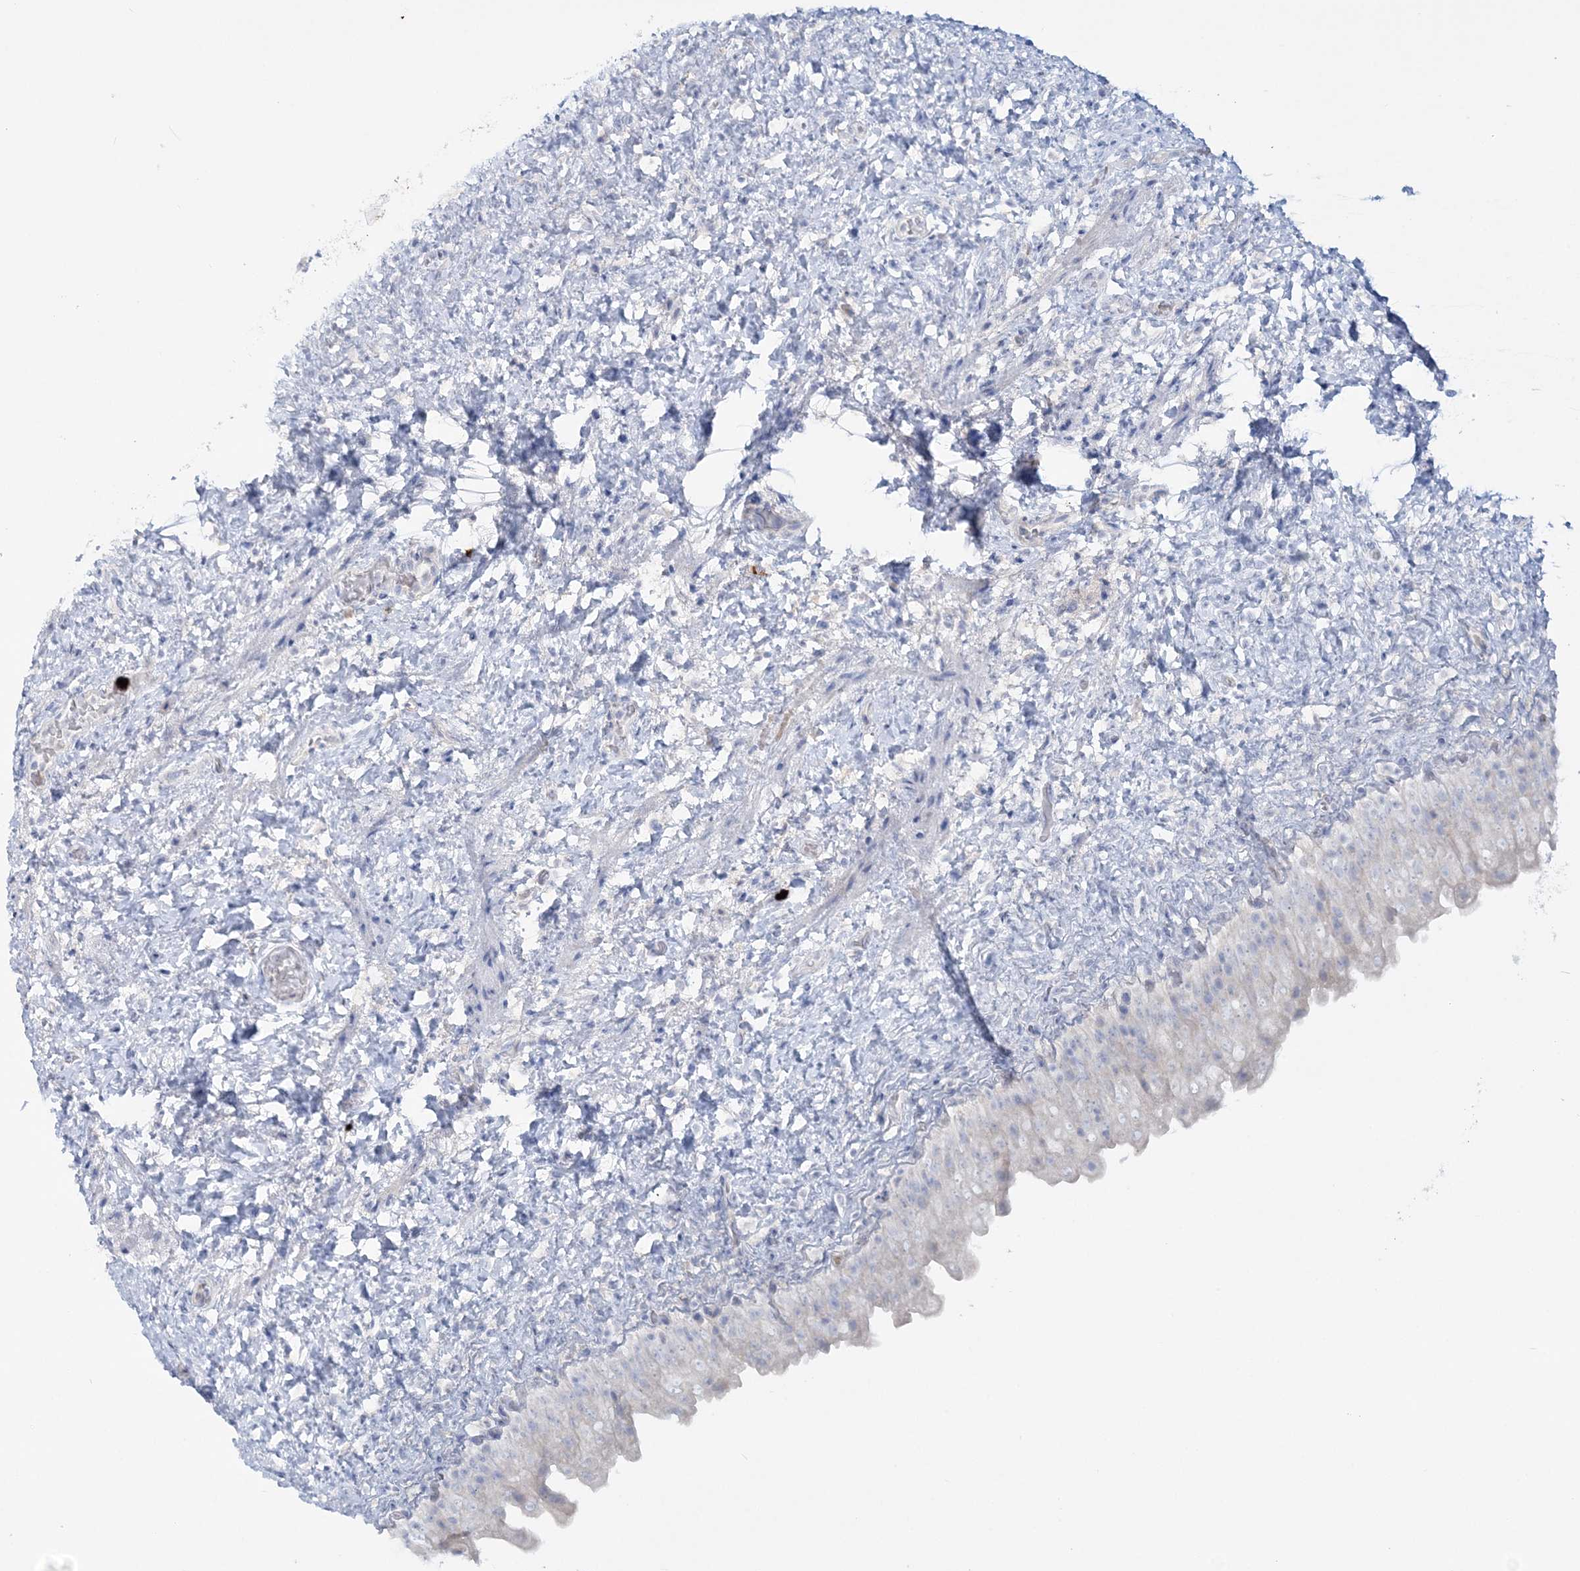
{"staining": {"intensity": "negative", "quantity": "none", "location": "none"}, "tissue": "urinary bladder", "cell_type": "Urothelial cells", "image_type": "normal", "snomed": [{"axis": "morphology", "description": "Normal tissue, NOS"}, {"axis": "topography", "description": "Urinary bladder"}], "caption": "The micrograph exhibits no staining of urothelial cells in normal urinary bladder.", "gene": "WDSUB1", "patient": {"sex": "female", "age": 27}}